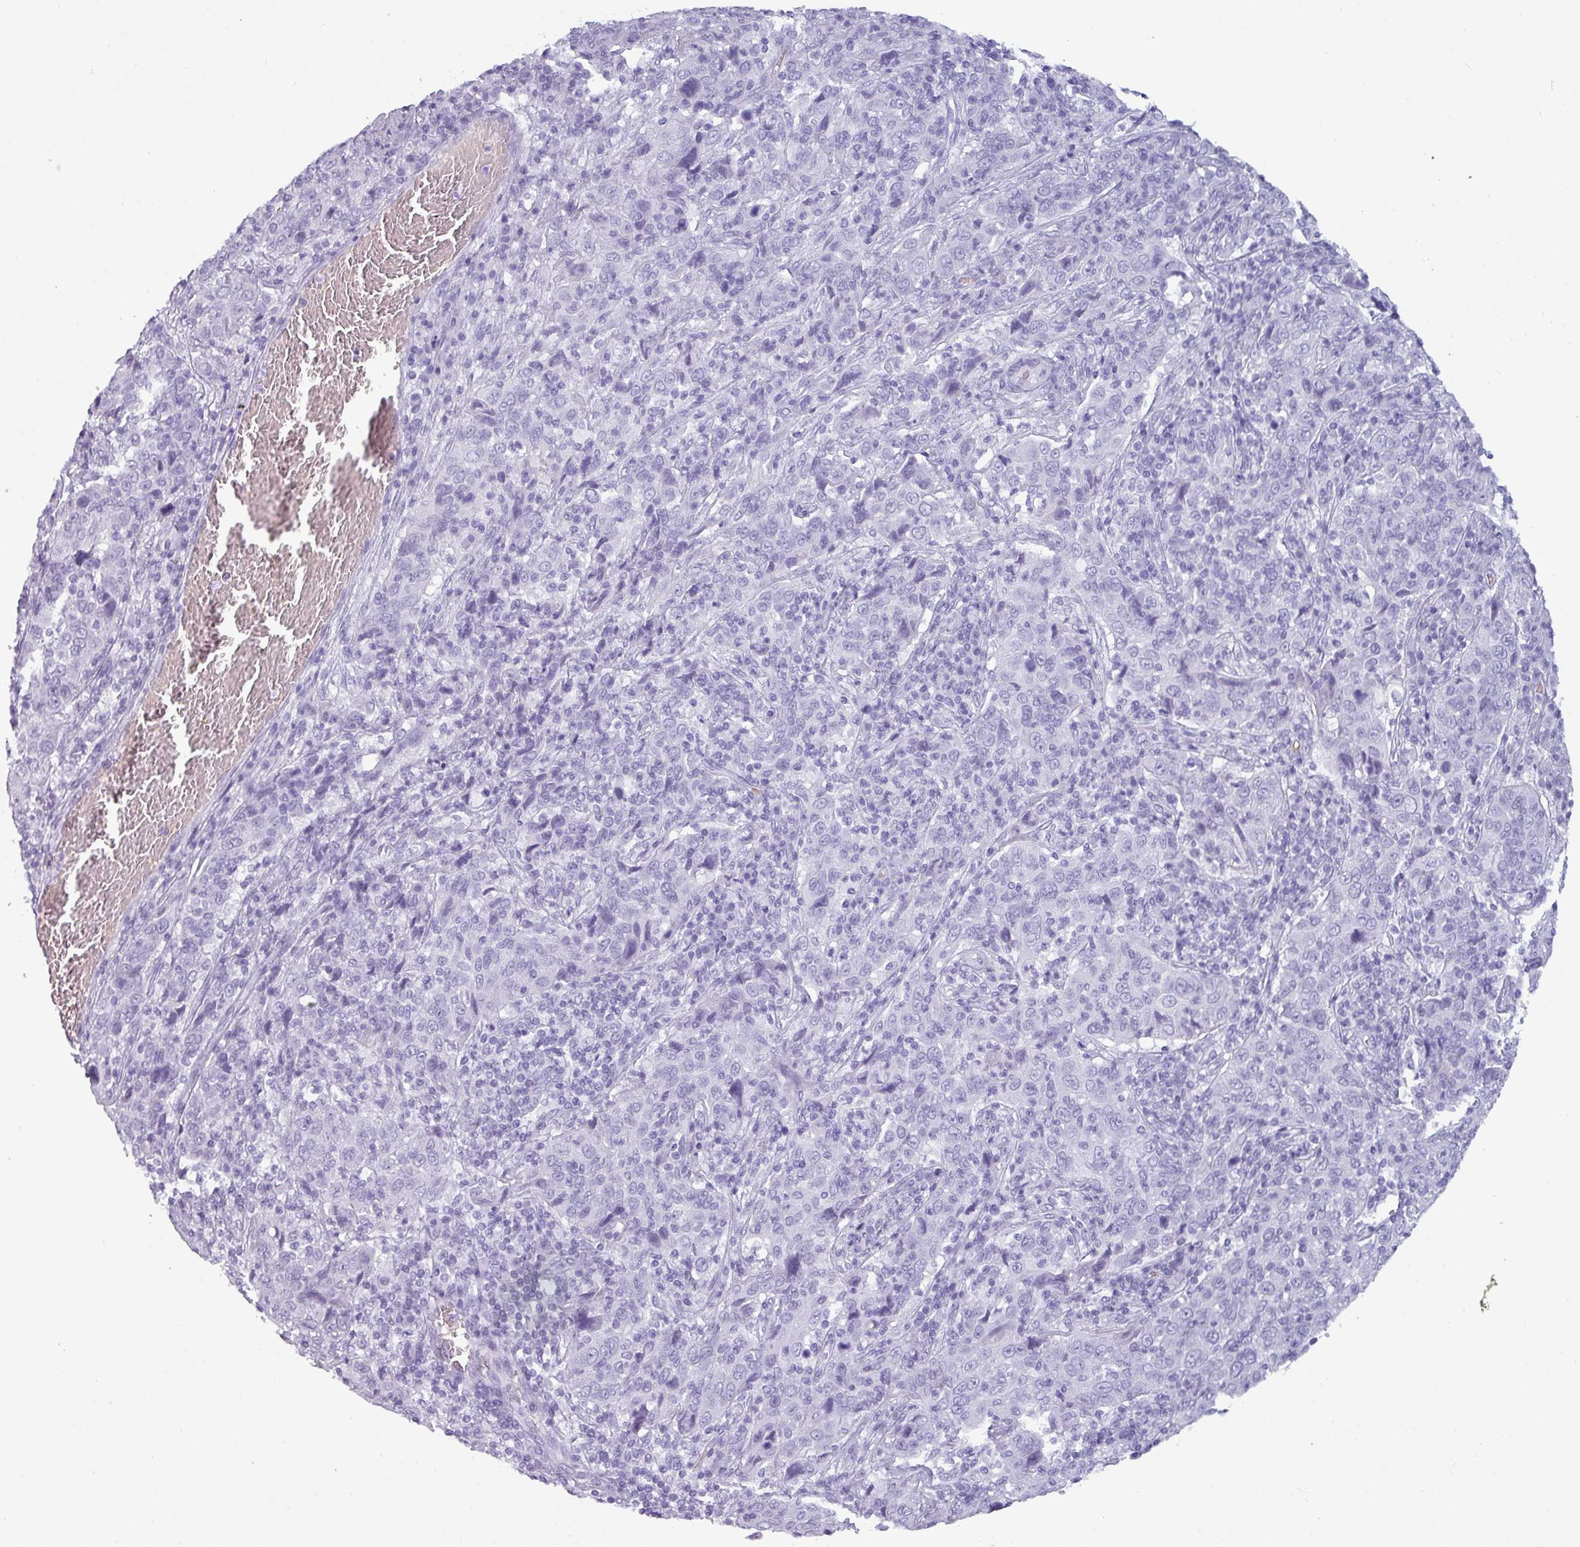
{"staining": {"intensity": "negative", "quantity": "none", "location": "none"}, "tissue": "cervical cancer", "cell_type": "Tumor cells", "image_type": "cancer", "snomed": [{"axis": "morphology", "description": "Squamous cell carcinoma, NOS"}, {"axis": "topography", "description": "Cervix"}], "caption": "Human cervical cancer stained for a protein using immunohistochemistry displays no expression in tumor cells.", "gene": "CRYBB2", "patient": {"sex": "female", "age": 46}}